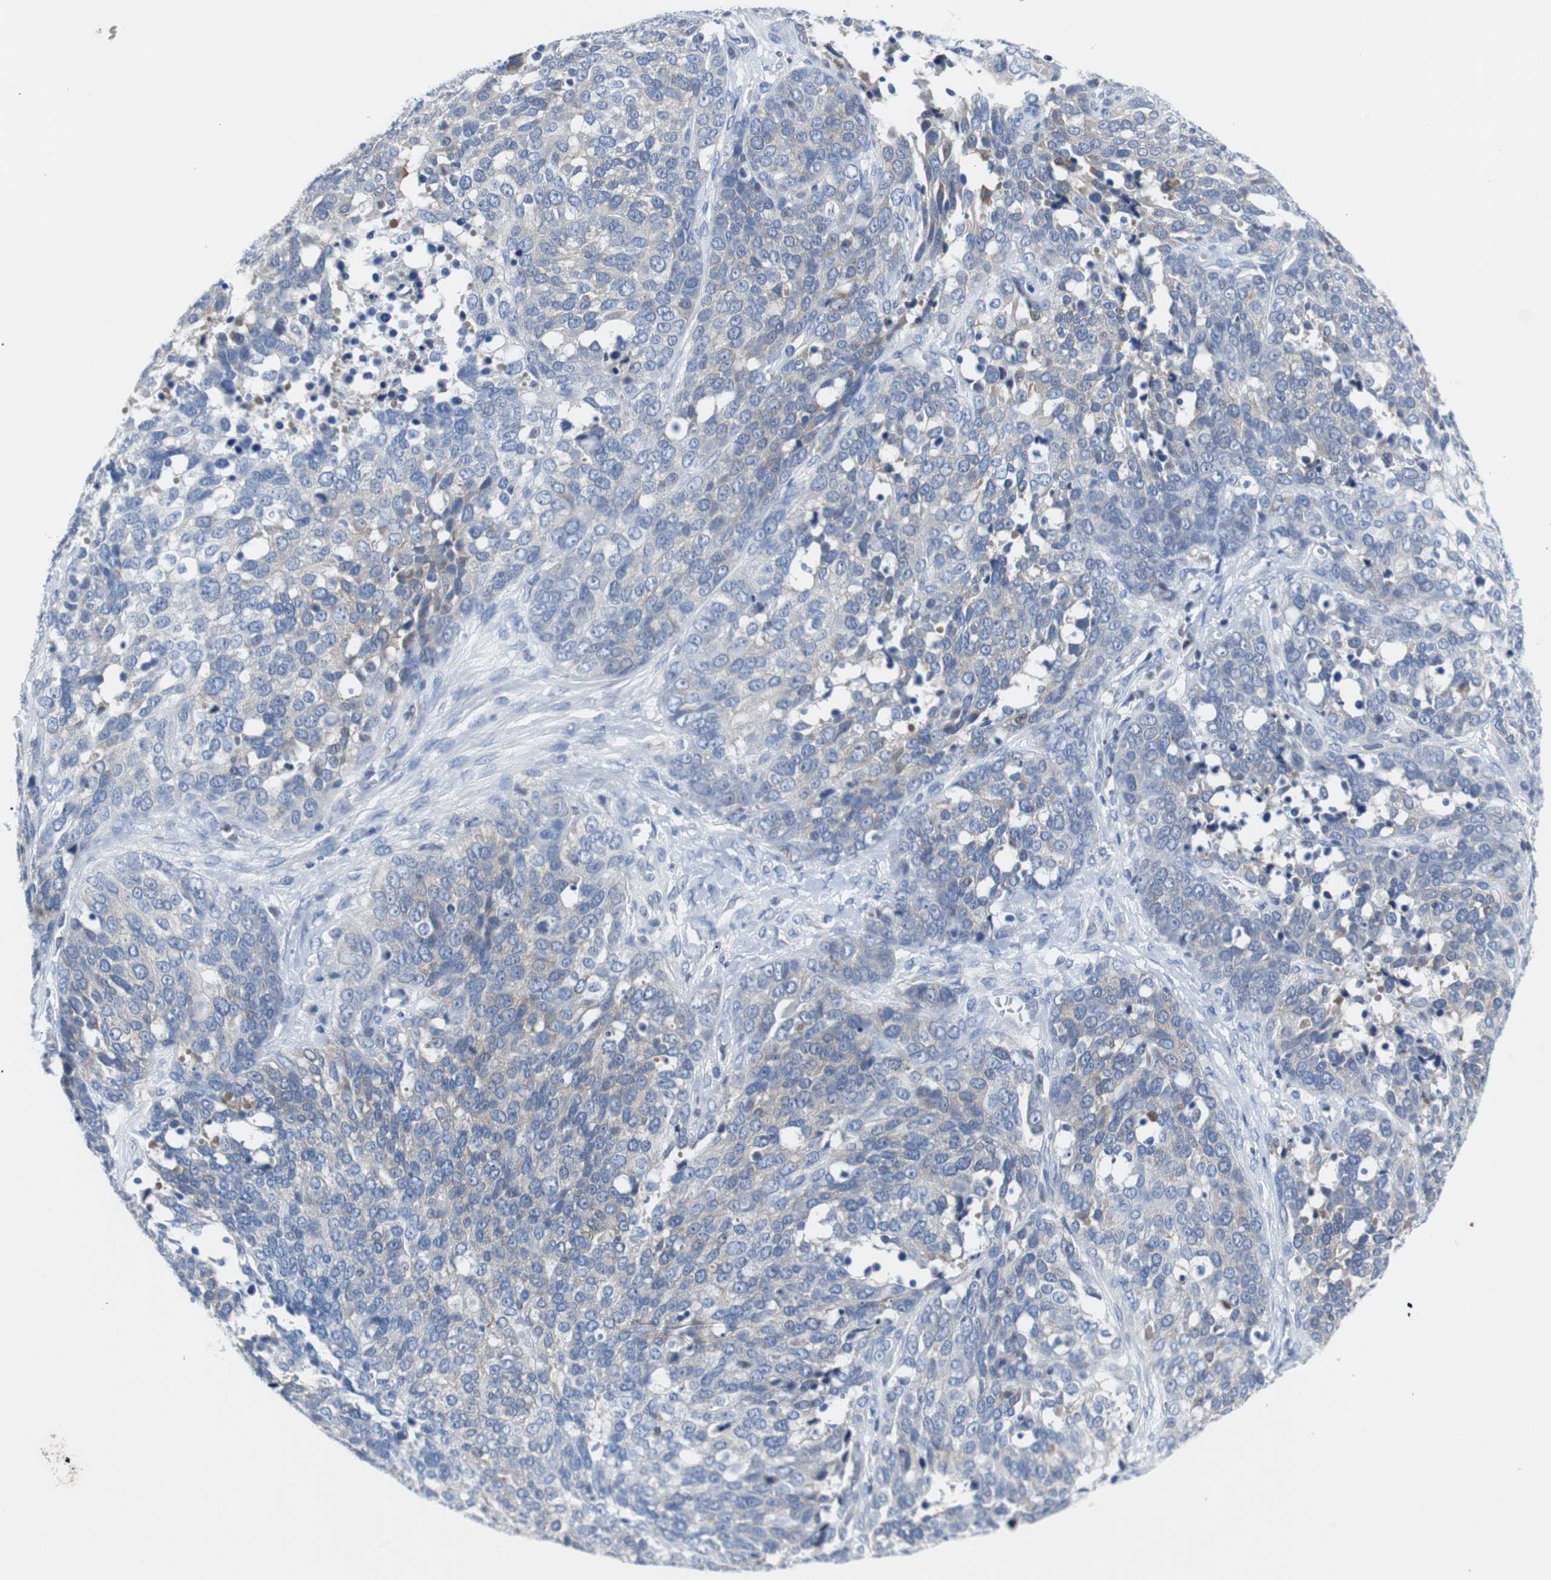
{"staining": {"intensity": "weak", "quantity": "<25%", "location": "cytoplasmic/membranous"}, "tissue": "ovarian cancer", "cell_type": "Tumor cells", "image_type": "cancer", "snomed": [{"axis": "morphology", "description": "Cystadenocarcinoma, serous, NOS"}, {"axis": "topography", "description": "Ovary"}], "caption": "High magnification brightfield microscopy of ovarian cancer stained with DAB (brown) and counterstained with hematoxylin (blue): tumor cells show no significant positivity. (DAB (3,3'-diaminobenzidine) IHC visualized using brightfield microscopy, high magnification).", "gene": "EEF2K", "patient": {"sex": "female", "age": 44}}